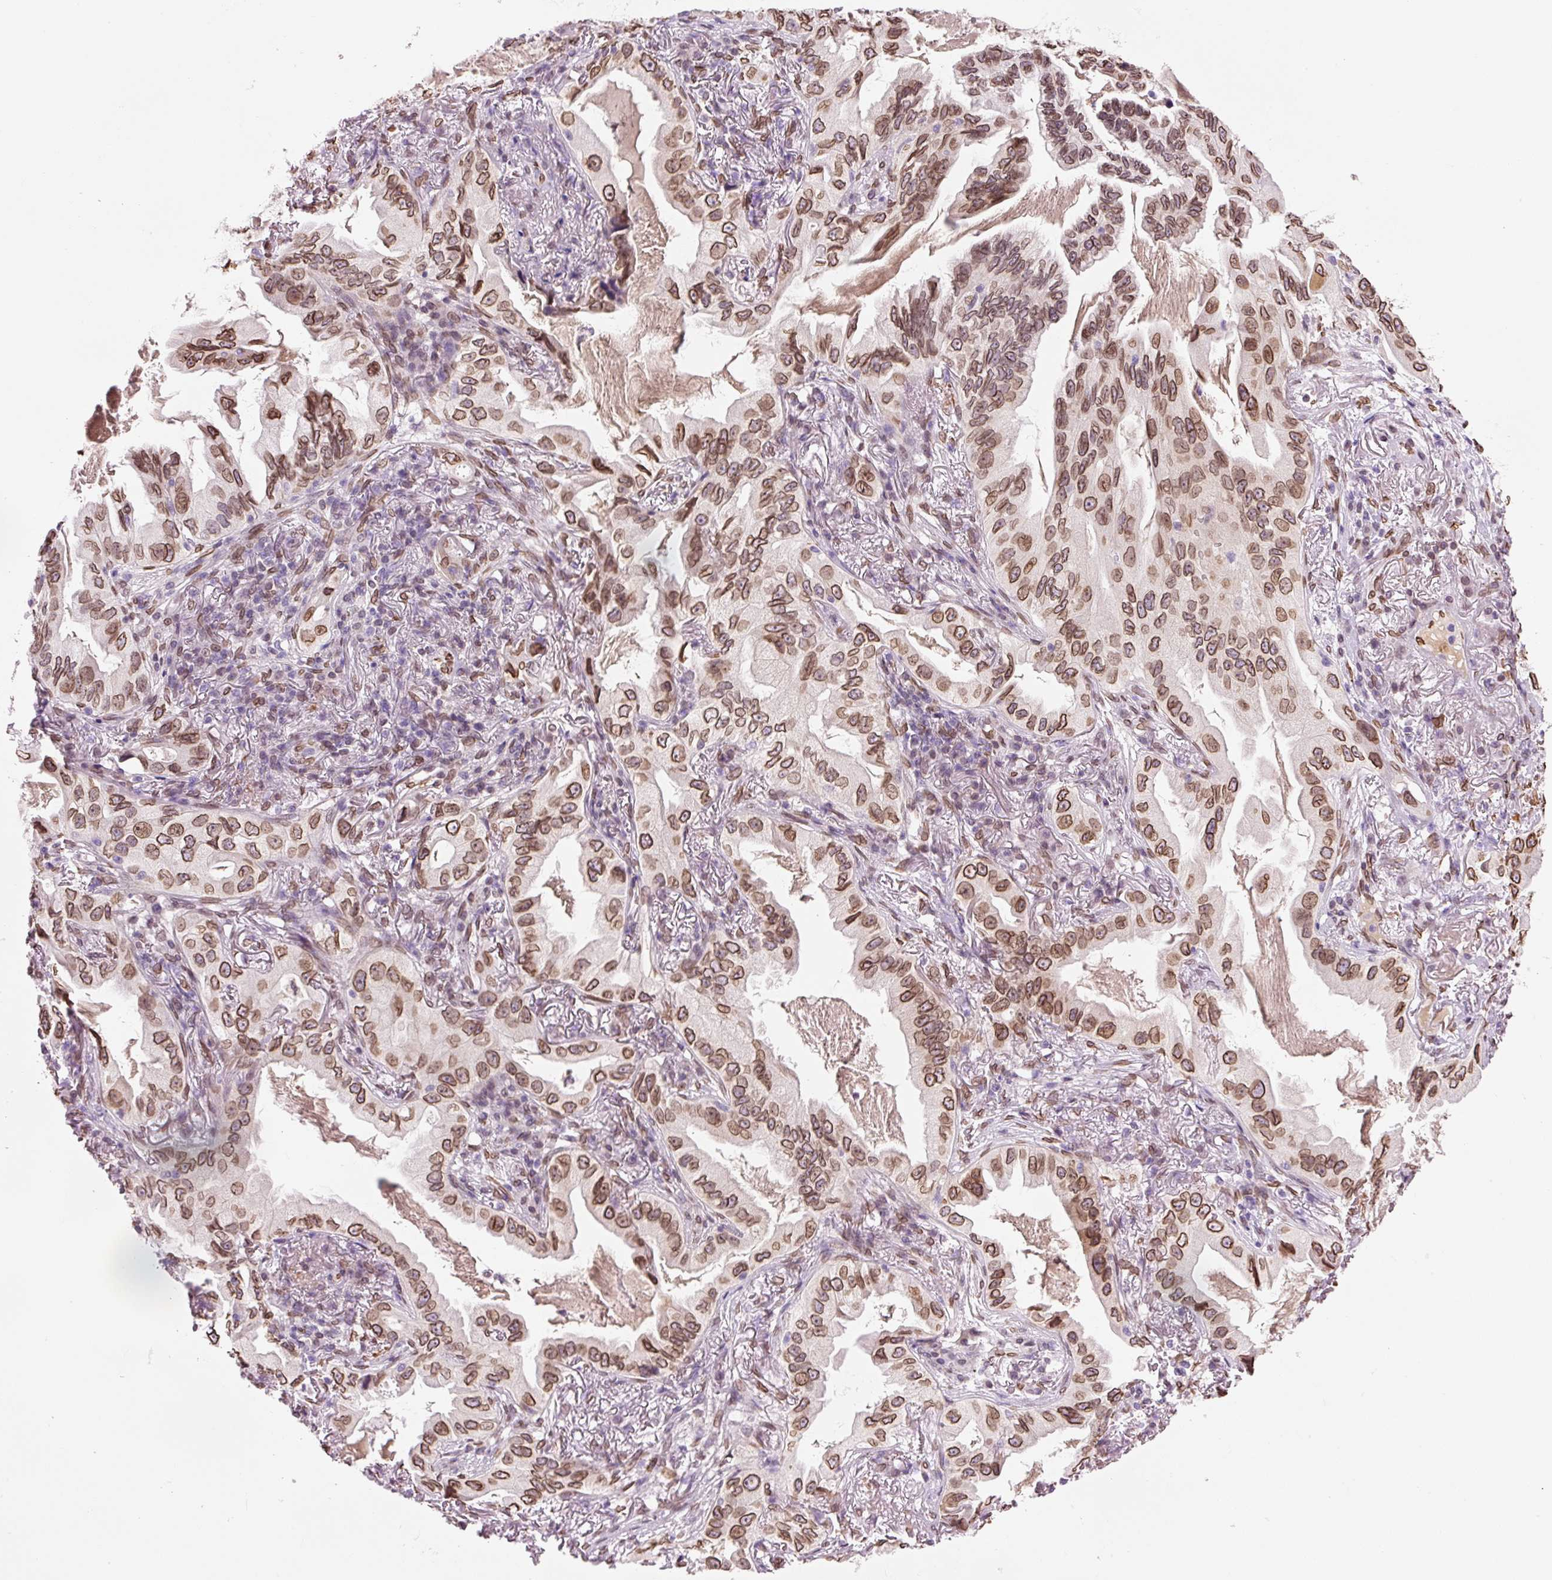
{"staining": {"intensity": "strong", "quantity": ">75%", "location": "cytoplasmic/membranous,nuclear"}, "tissue": "lung cancer", "cell_type": "Tumor cells", "image_type": "cancer", "snomed": [{"axis": "morphology", "description": "Adenocarcinoma, NOS"}, {"axis": "topography", "description": "Lung"}], "caption": "A brown stain highlights strong cytoplasmic/membranous and nuclear positivity of a protein in human adenocarcinoma (lung) tumor cells.", "gene": "ZNF224", "patient": {"sex": "female", "age": 69}}